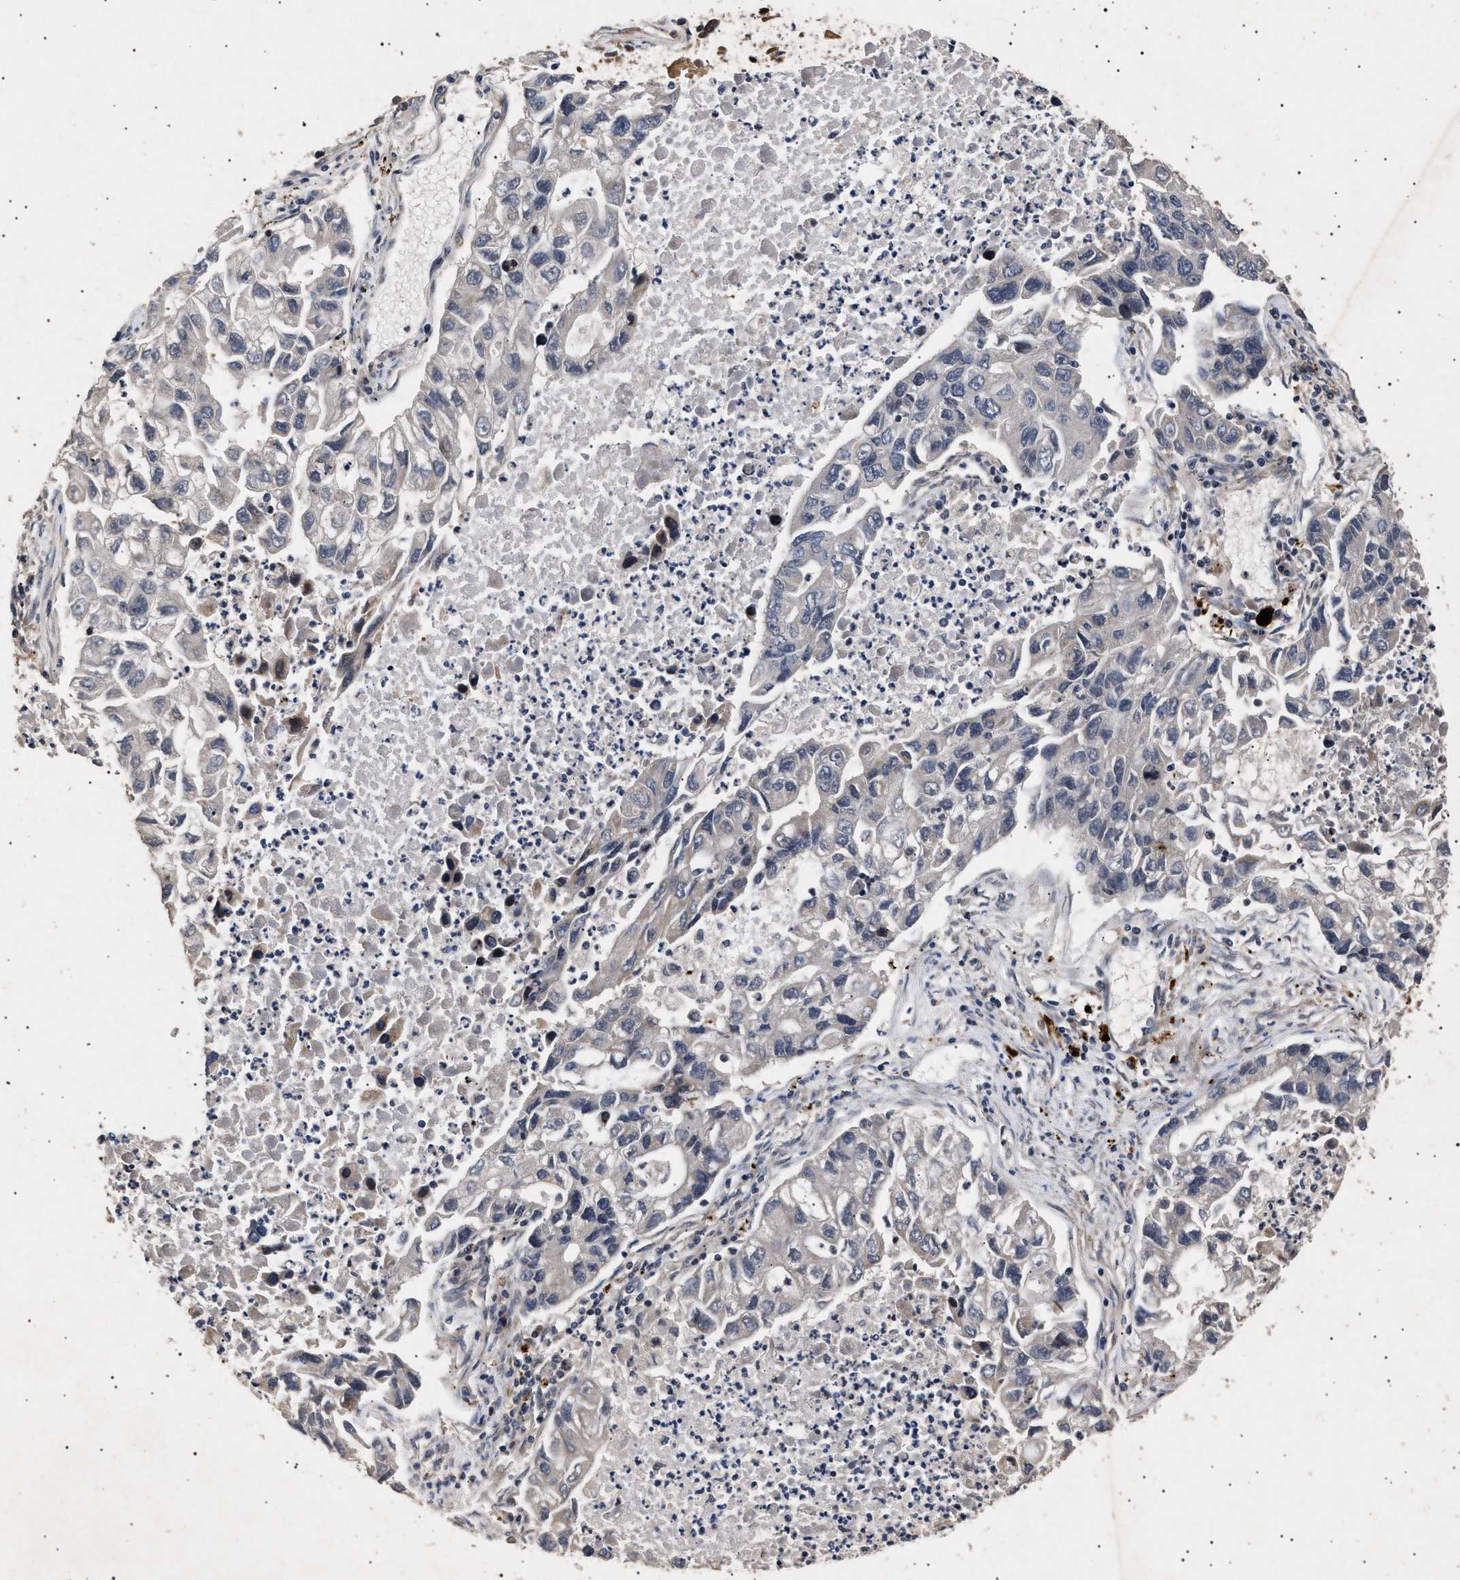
{"staining": {"intensity": "negative", "quantity": "none", "location": "none"}, "tissue": "lung cancer", "cell_type": "Tumor cells", "image_type": "cancer", "snomed": [{"axis": "morphology", "description": "Adenocarcinoma, NOS"}, {"axis": "topography", "description": "Lung"}], "caption": "Histopathology image shows no significant protein staining in tumor cells of lung adenocarcinoma.", "gene": "ITGB5", "patient": {"sex": "female", "age": 51}}